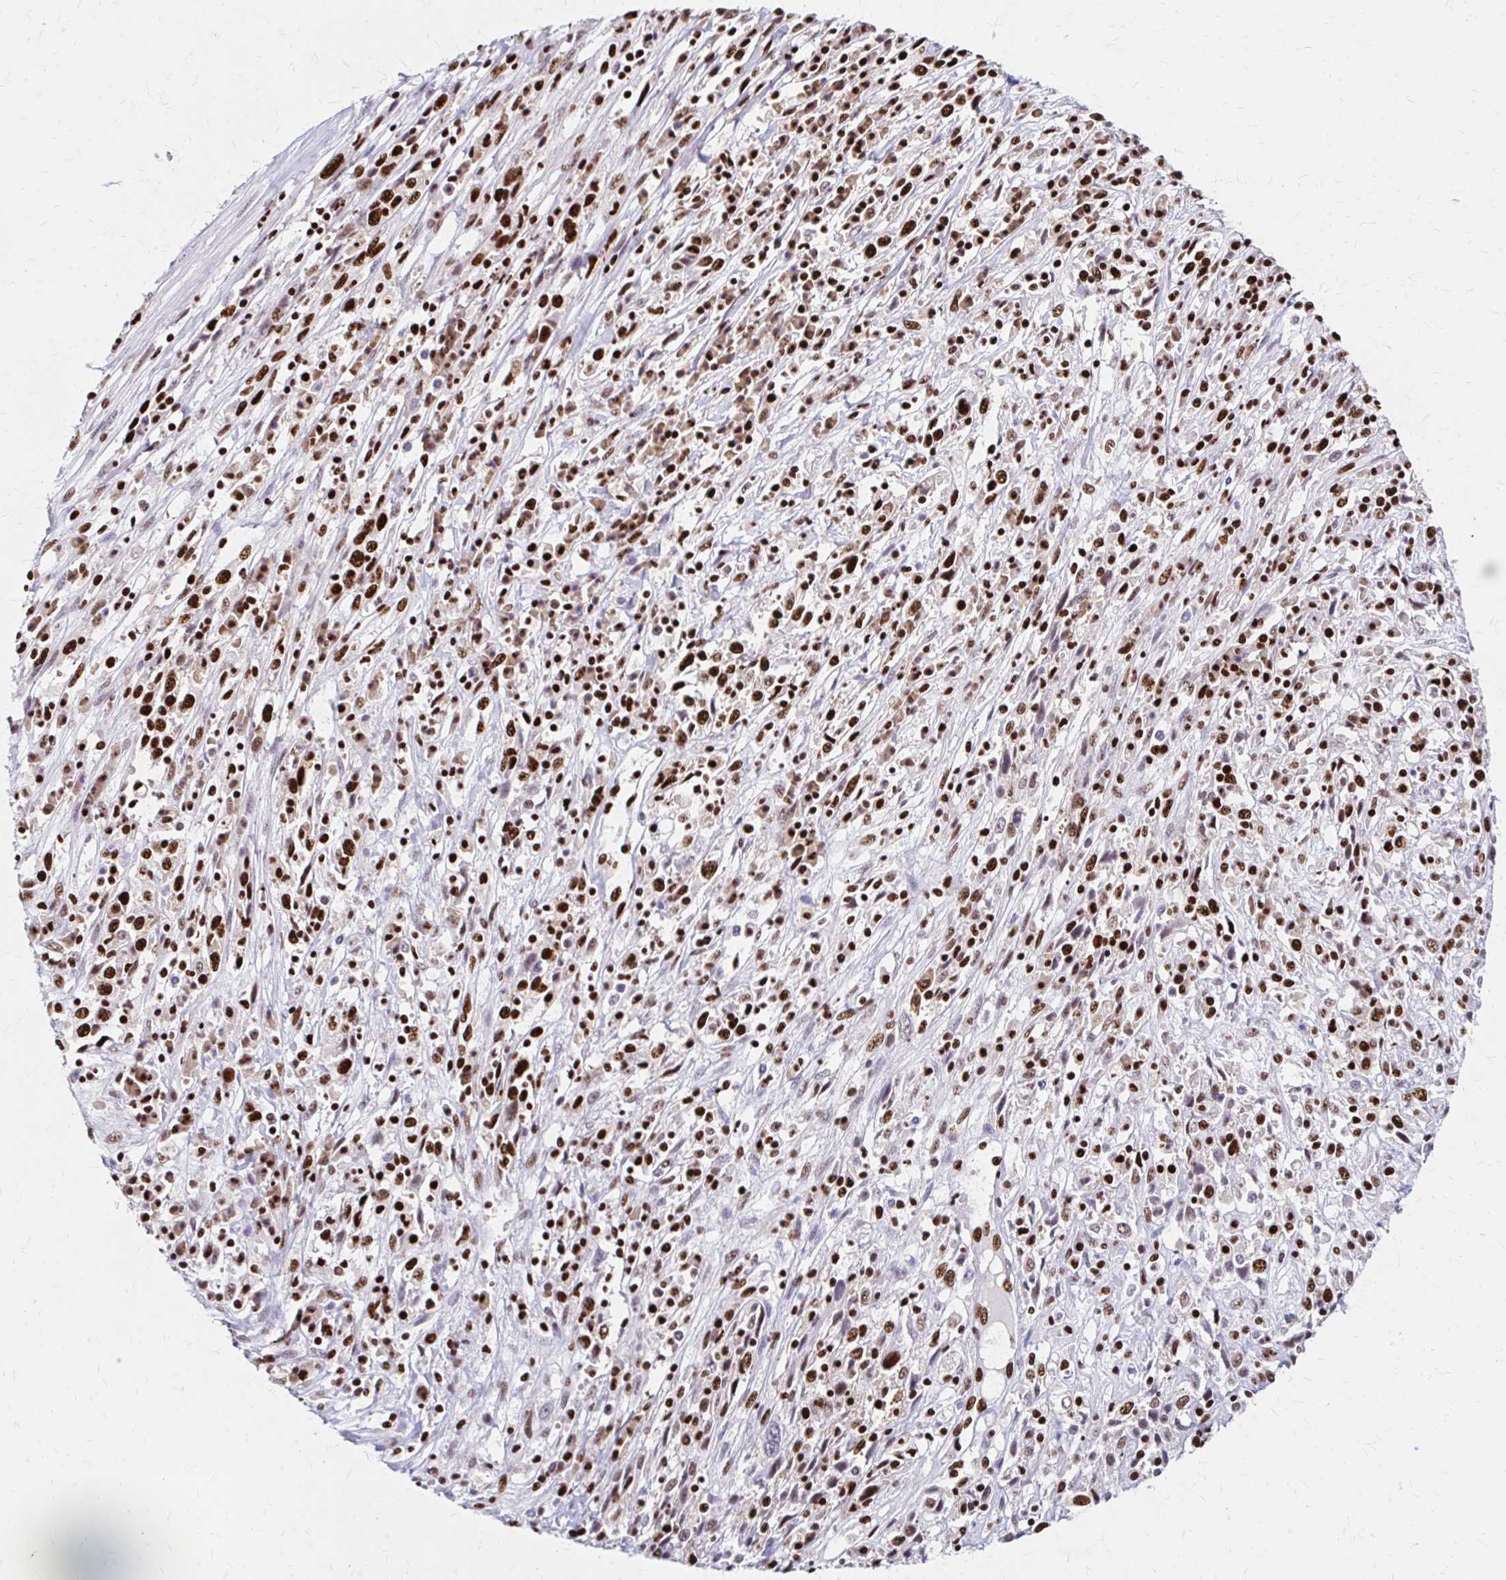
{"staining": {"intensity": "strong", "quantity": ">75%", "location": "nuclear"}, "tissue": "cervical cancer", "cell_type": "Tumor cells", "image_type": "cancer", "snomed": [{"axis": "morphology", "description": "Adenocarcinoma, NOS"}, {"axis": "topography", "description": "Cervix"}], "caption": "Brown immunohistochemical staining in adenocarcinoma (cervical) demonstrates strong nuclear positivity in about >75% of tumor cells. (DAB (3,3'-diaminobenzidine) IHC with brightfield microscopy, high magnification).", "gene": "CNKSR3", "patient": {"sex": "female", "age": 40}}